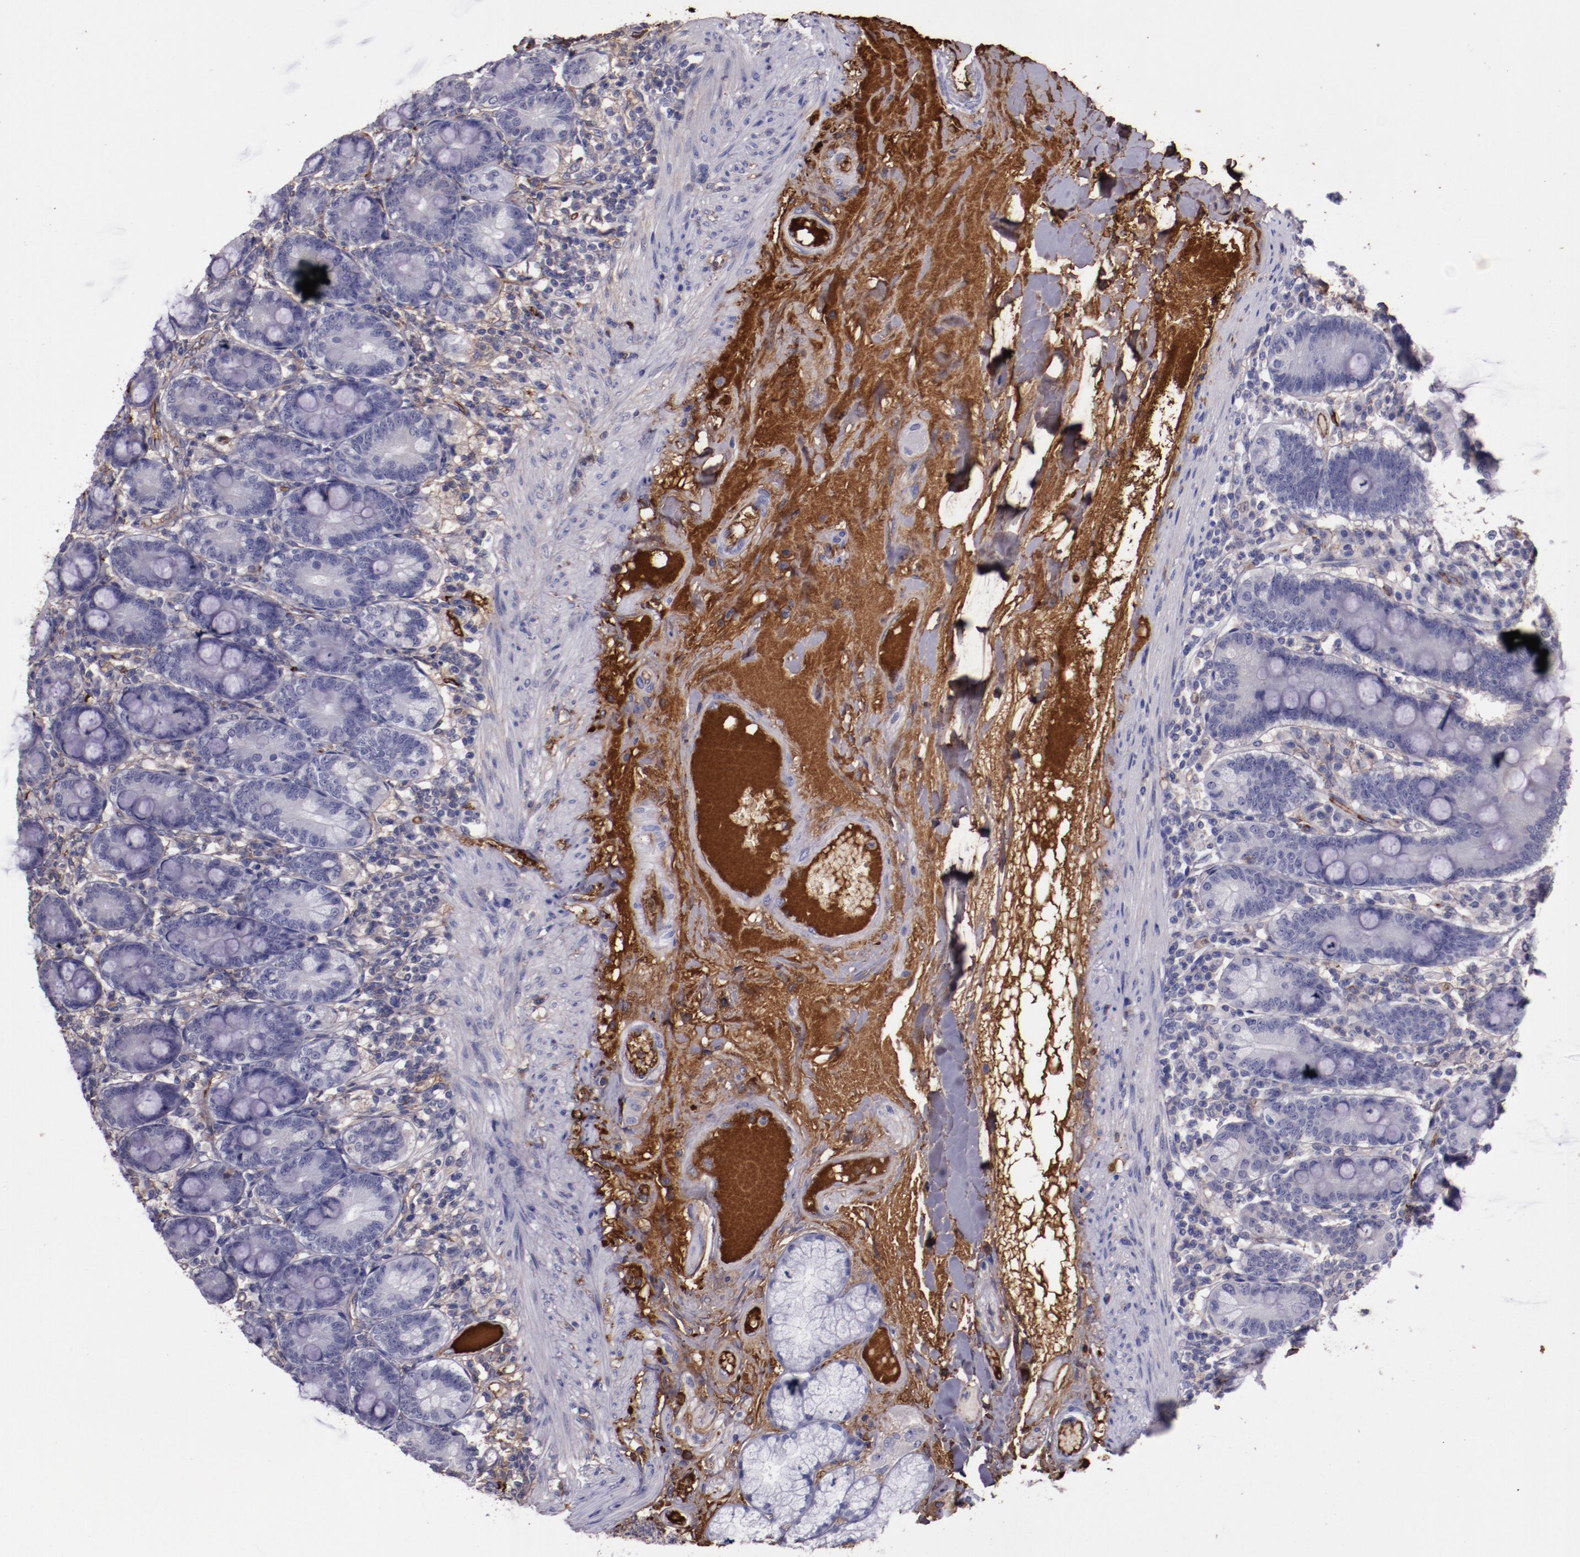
{"staining": {"intensity": "negative", "quantity": "none", "location": "none"}, "tissue": "duodenum", "cell_type": "Glandular cells", "image_type": "normal", "snomed": [{"axis": "morphology", "description": "Normal tissue, NOS"}, {"axis": "topography", "description": "Duodenum"}], "caption": "Immunohistochemical staining of benign human duodenum exhibits no significant expression in glandular cells. (DAB (3,3'-diaminobenzidine) immunohistochemistry (IHC) visualized using brightfield microscopy, high magnification).", "gene": "A2M", "patient": {"sex": "female", "age": 64}}